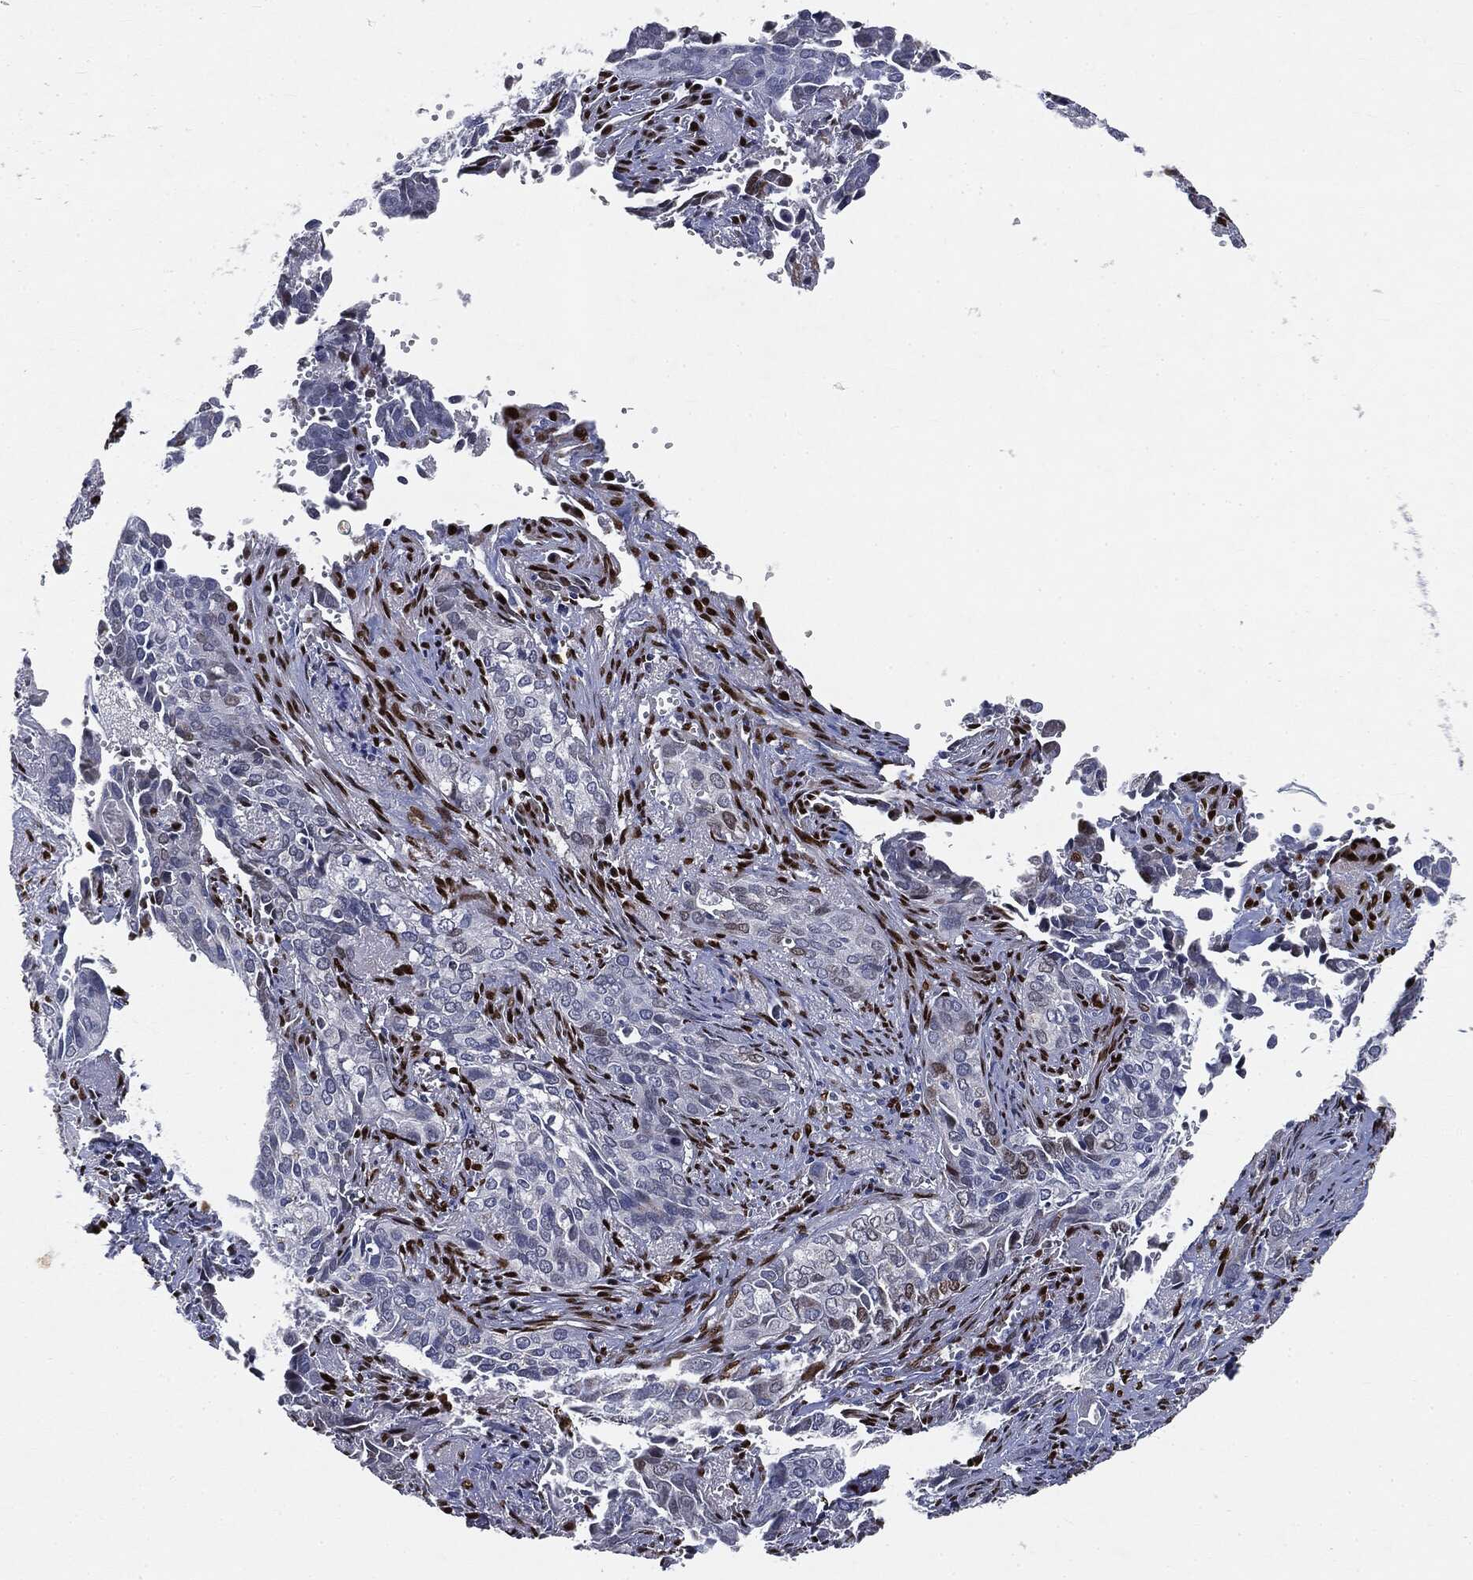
{"staining": {"intensity": "negative", "quantity": "none", "location": "none"}, "tissue": "cervical cancer", "cell_type": "Tumor cells", "image_type": "cancer", "snomed": [{"axis": "morphology", "description": "Squamous cell carcinoma, NOS"}, {"axis": "topography", "description": "Cervix"}], "caption": "Human squamous cell carcinoma (cervical) stained for a protein using immunohistochemistry (IHC) exhibits no positivity in tumor cells.", "gene": "CASD1", "patient": {"sex": "female", "age": 29}}